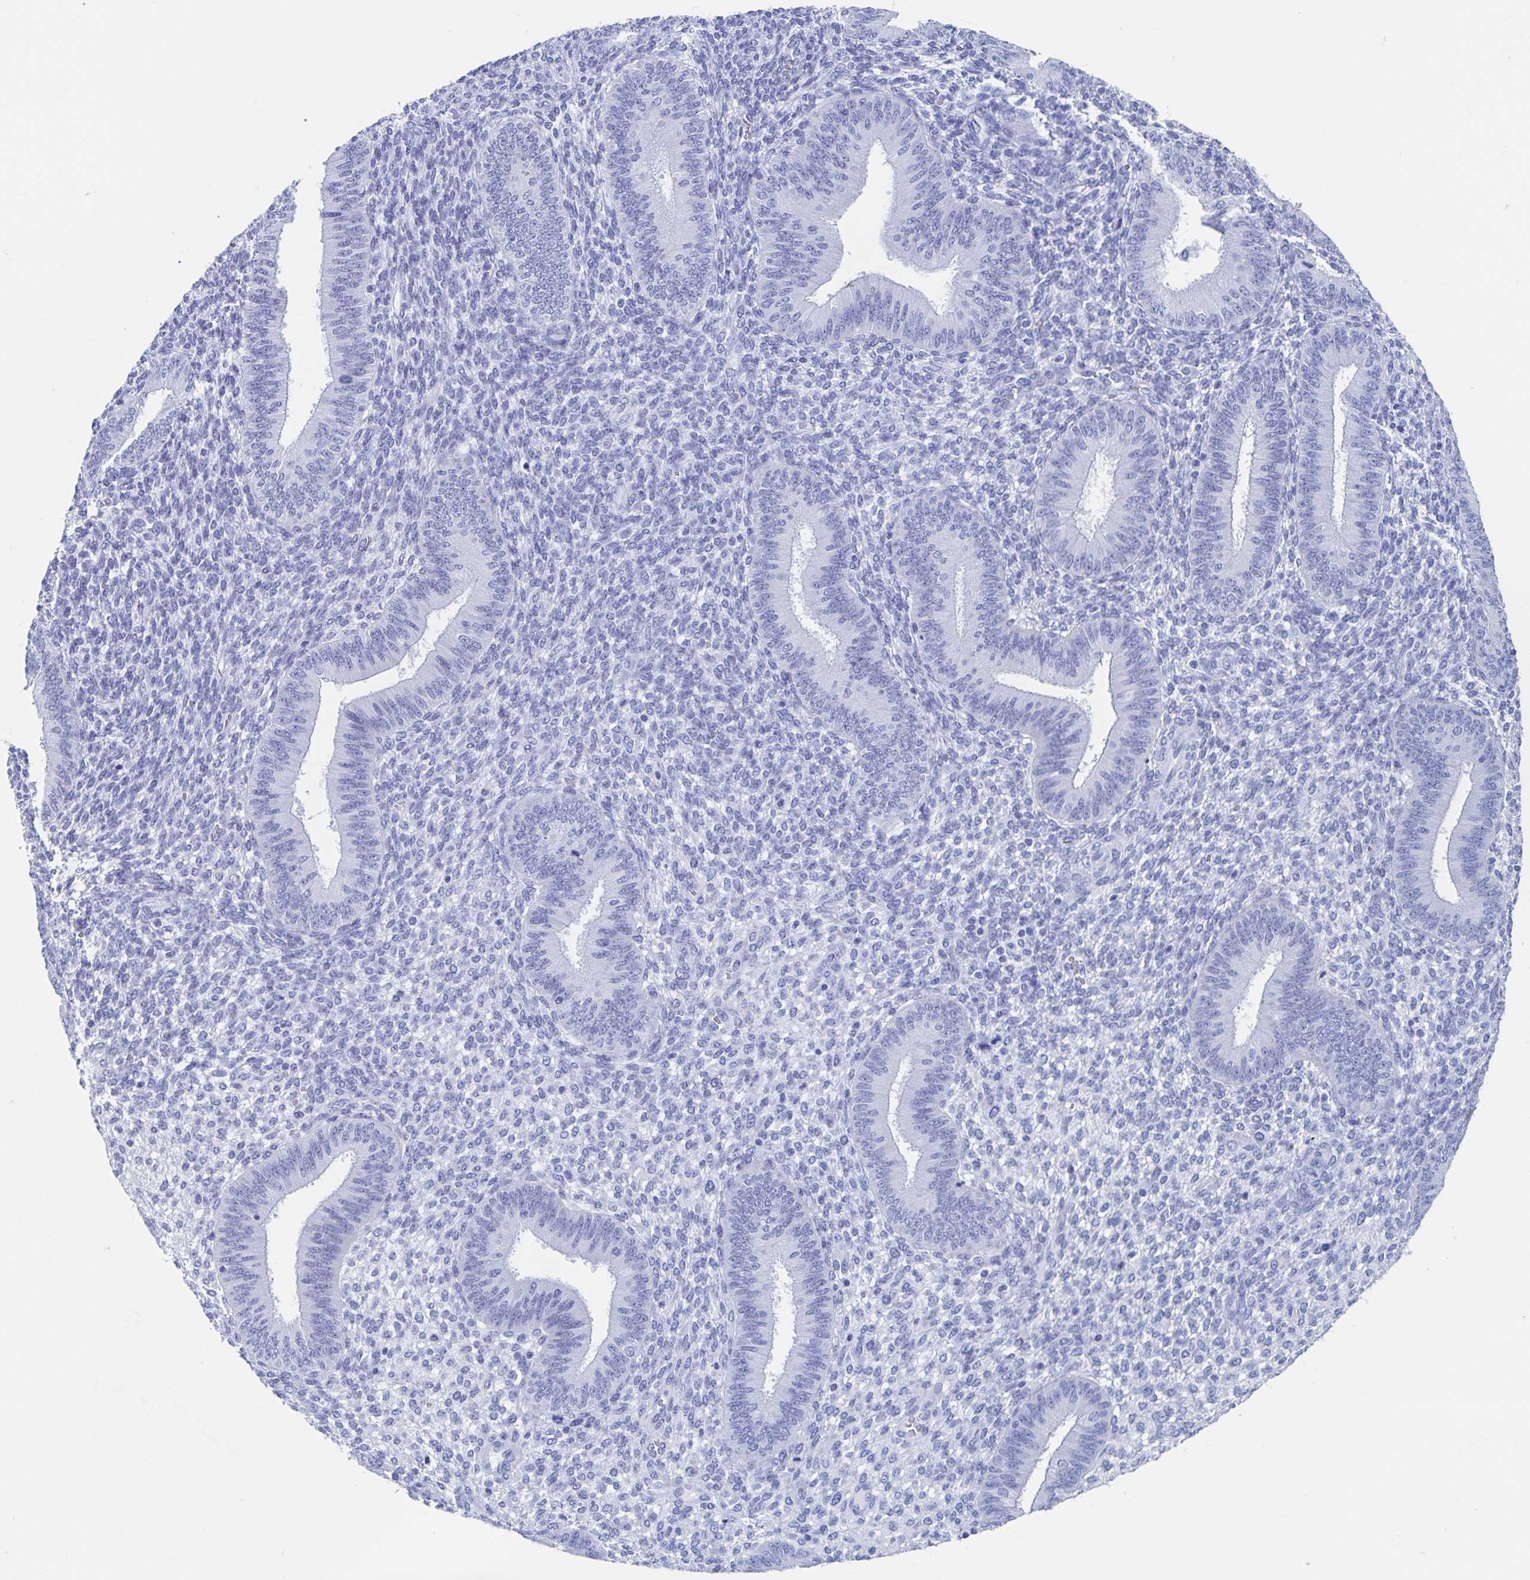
{"staining": {"intensity": "negative", "quantity": "none", "location": "none"}, "tissue": "endometrium", "cell_type": "Cells in endometrial stroma", "image_type": "normal", "snomed": [{"axis": "morphology", "description": "Normal tissue, NOS"}, {"axis": "topography", "description": "Endometrium"}], "caption": "DAB (3,3'-diaminobenzidine) immunohistochemical staining of normal human endometrium displays no significant expression in cells in endometrial stroma. Nuclei are stained in blue.", "gene": "C10orf53", "patient": {"sex": "female", "age": 39}}